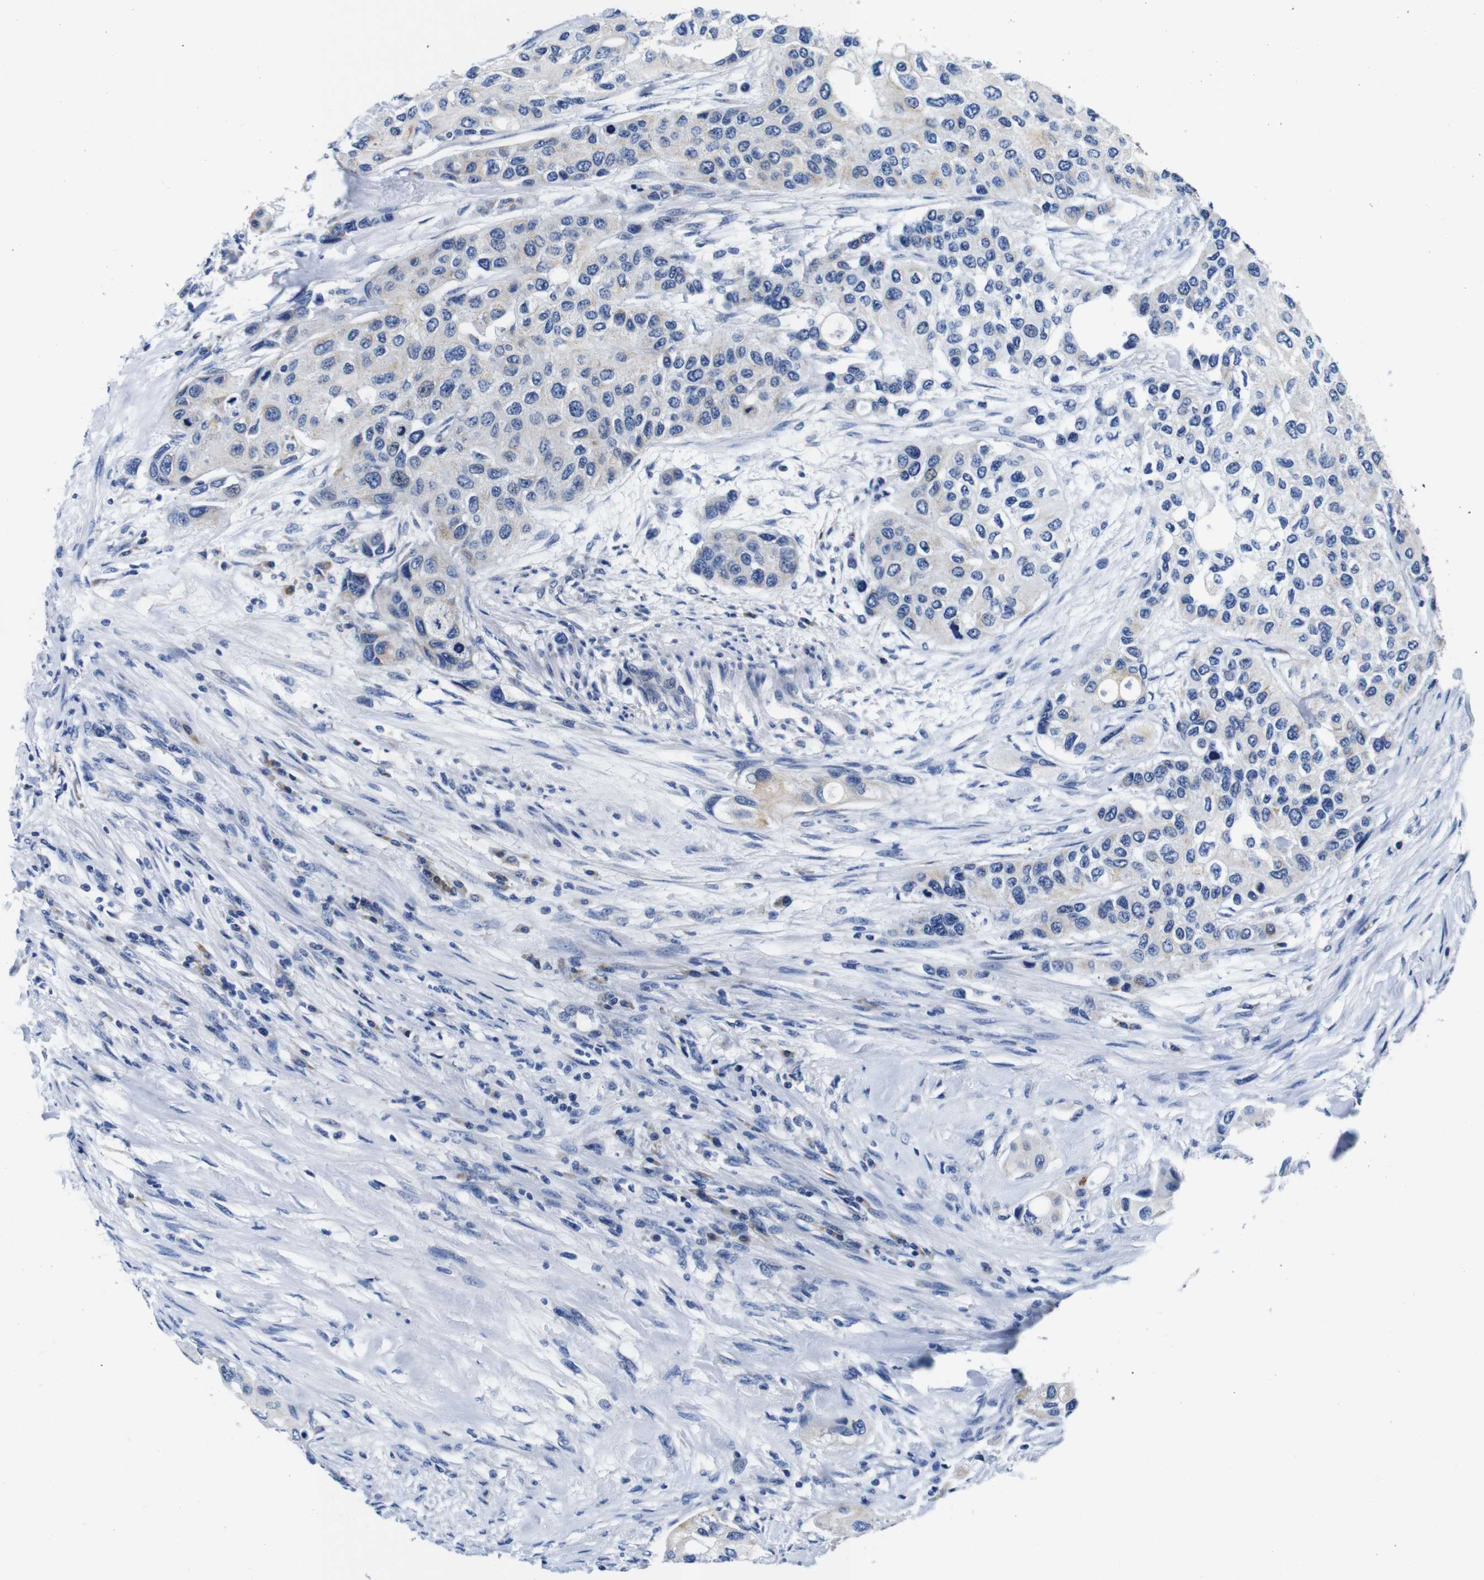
{"staining": {"intensity": "negative", "quantity": "none", "location": "none"}, "tissue": "urothelial cancer", "cell_type": "Tumor cells", "image_type": "cancer", "snomed": [{"axis": "morphology", "description": "Urothelial carcinoma, High grade"}, {"axis": "topography", "description": "Urinary bladder"}], "caption": "Protein analysis of high-grade urothelial carcinoma displays no significant staining in tumor cells. Nuclei are stained in blue.", "gene": "SNX19", "patient": {"sex": "female", "age": 56}}